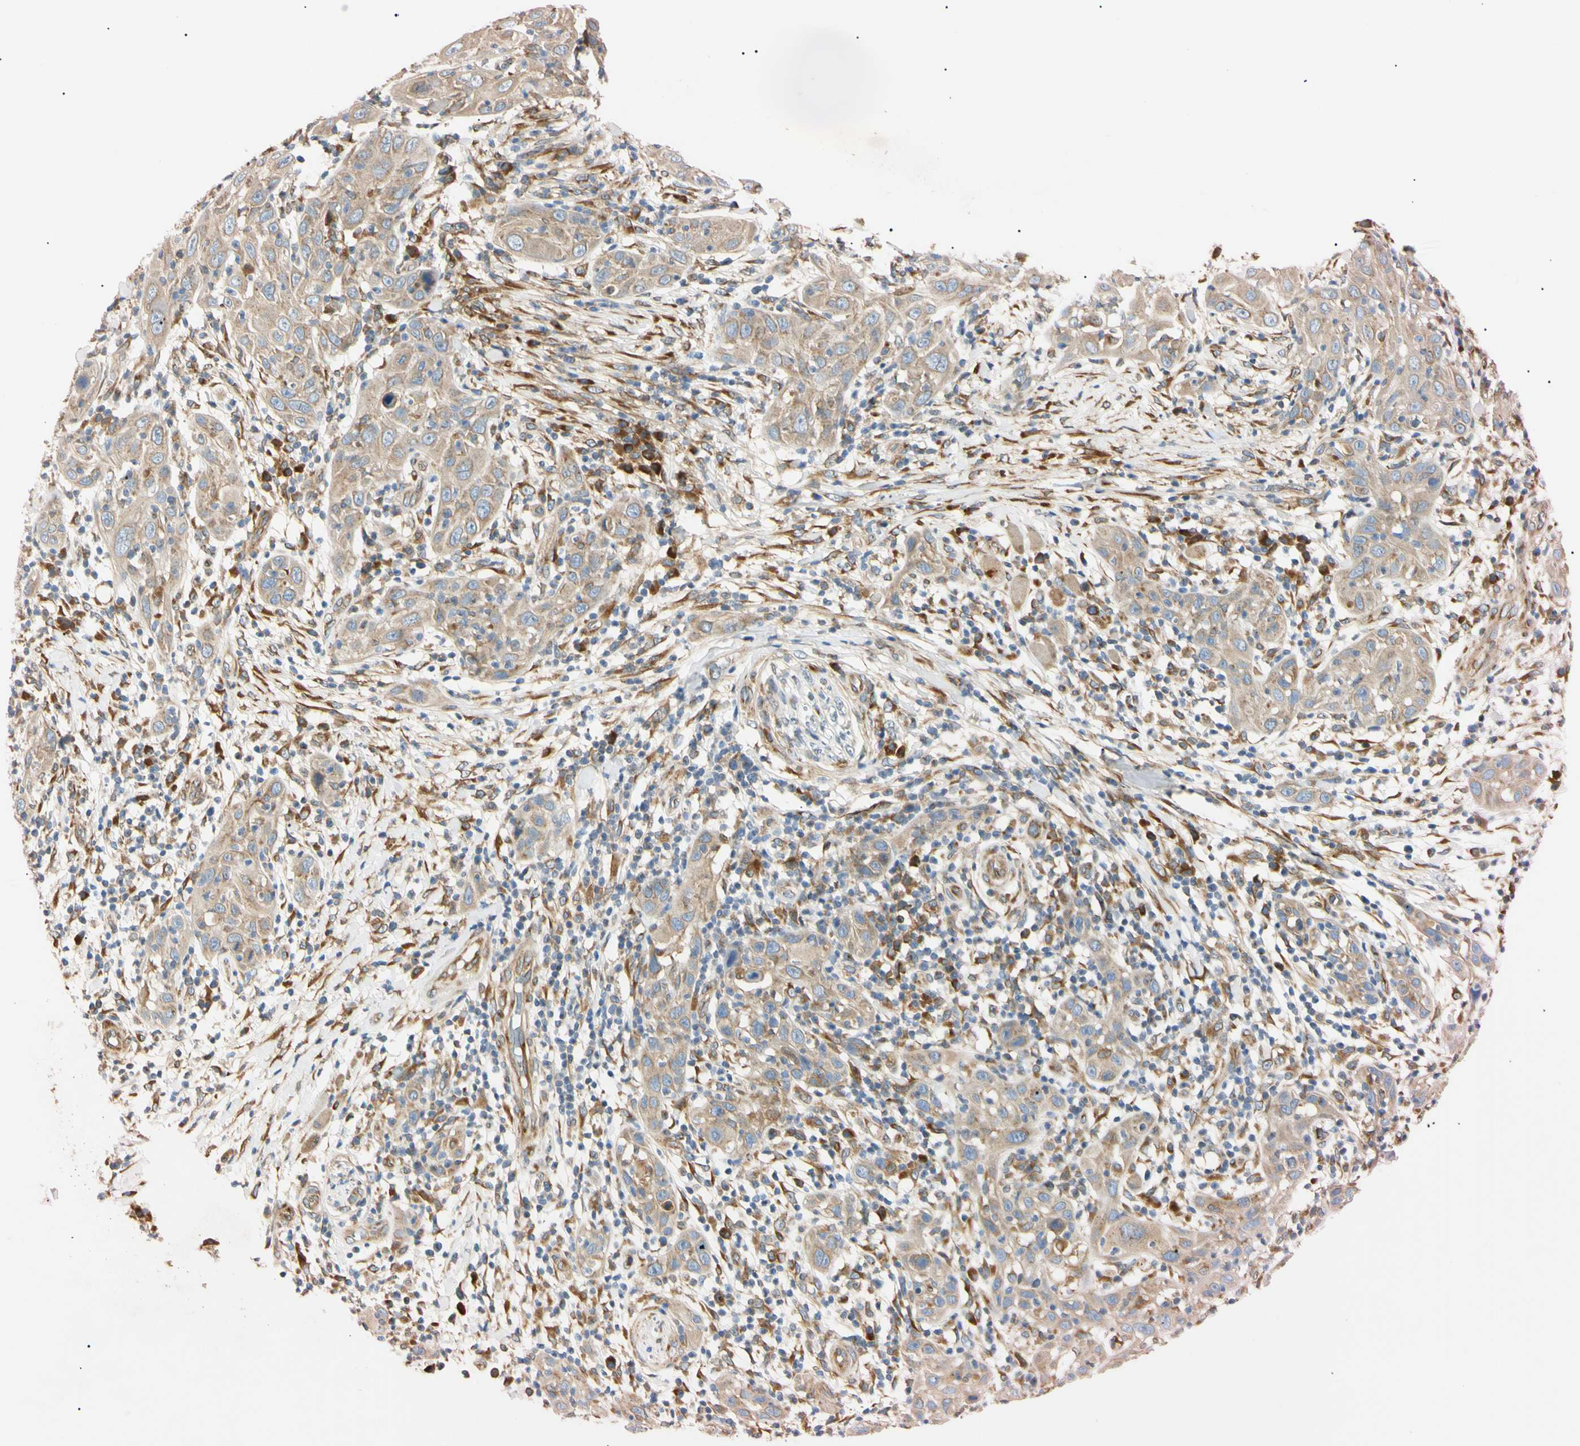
{"staining": {"intensity": "weak", "quantity": "25%-75%", "location": "cytoplasmic/membranous"}, "tissue": "skin cancer", "cell_type": "Tumor cells", "image_type": "cancer", "snomed": [{"axis": "morphology", "description": "Squamous cell carcinoma, NOS"}, {"axis": "topography", "description": "Skin"}], "caption": "DAB (3,3'-diaminobenzidine) immunohistochemical staining of human skin squamous cell carcinoma reveals weak cytoplasmic/membranous protein expression in approximately 25%-75% of tumor cells.", "gene": "IER3IP1", "patient": {"sex": "female", "age": 88}}